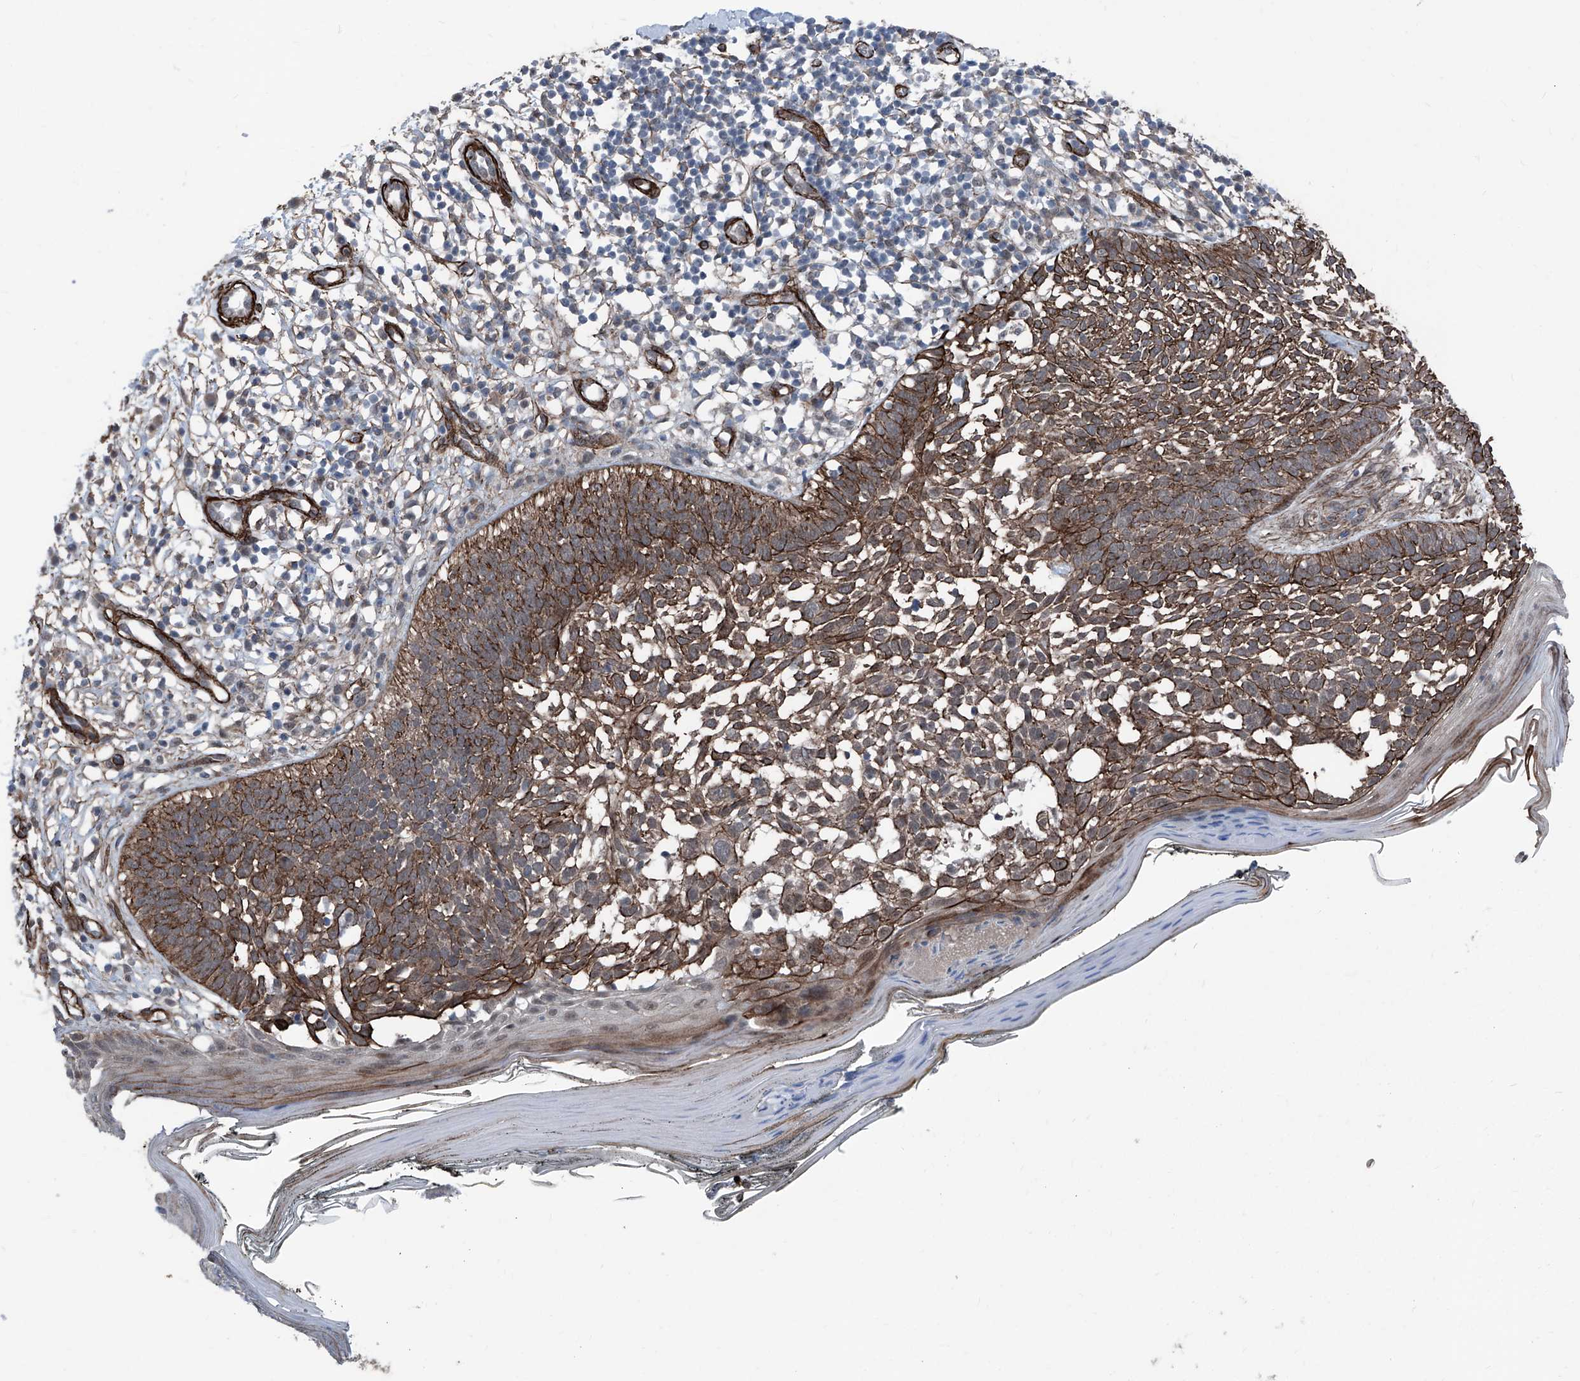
{"staining": {"intensity": "strong", "quantity": ">75%", "location": "cytoplasmic/membranous"}, "tissue": "skin cancer", "cell_type": "Tumor cells", "image_type": "cancer", "snomed": [{"axis": "morphology", "description": "Basal cell carcinoma"}, {"axis": "topography", "description": "Skin"}], "caption": "IHC histopathology image of skin cancer (basal cell carcinoma) stained for a protein (brown), which displays high levels of strong cytoplasmic/membranous positivity in approximately >75% of tumor cells.", "gene": "COA7", "patient": {"sex": "female", "age": 64}}